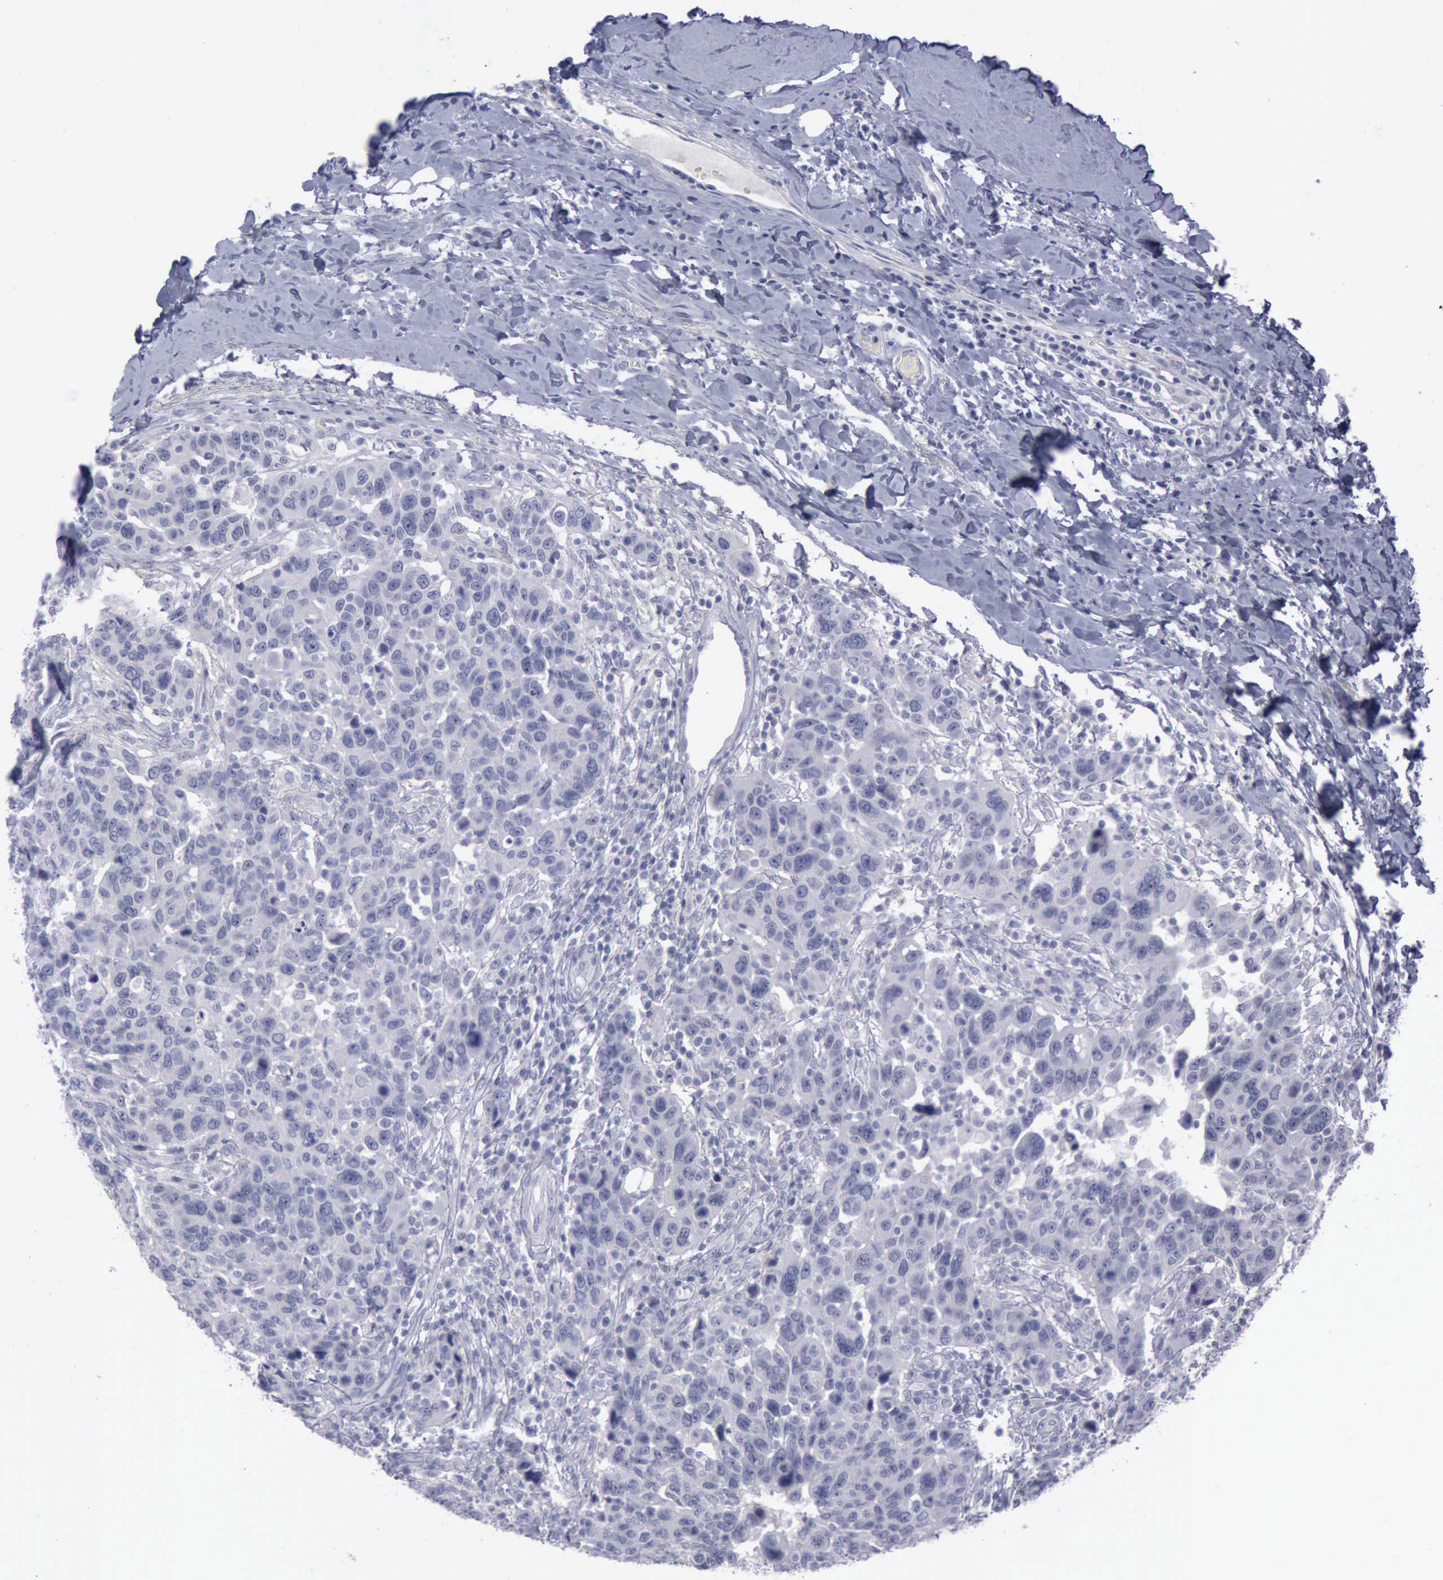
{"staining": {"intensity": "negative", "quantity": "none", "location": "none"}, "tissue": "breast cancer", "cell_type": "Tumor cells", "image_type": "cancer", "snomed": [{"axis": "morphology", "description": "Duct carcinoma"}, {"axis": "topography", "description": "Breast"}], "caption": "Tumor cells are negative for protein expression in human intraductal carcinoma (breast).", "gene": "CDH2", "patient": {"sex": "female", "age": 37}}